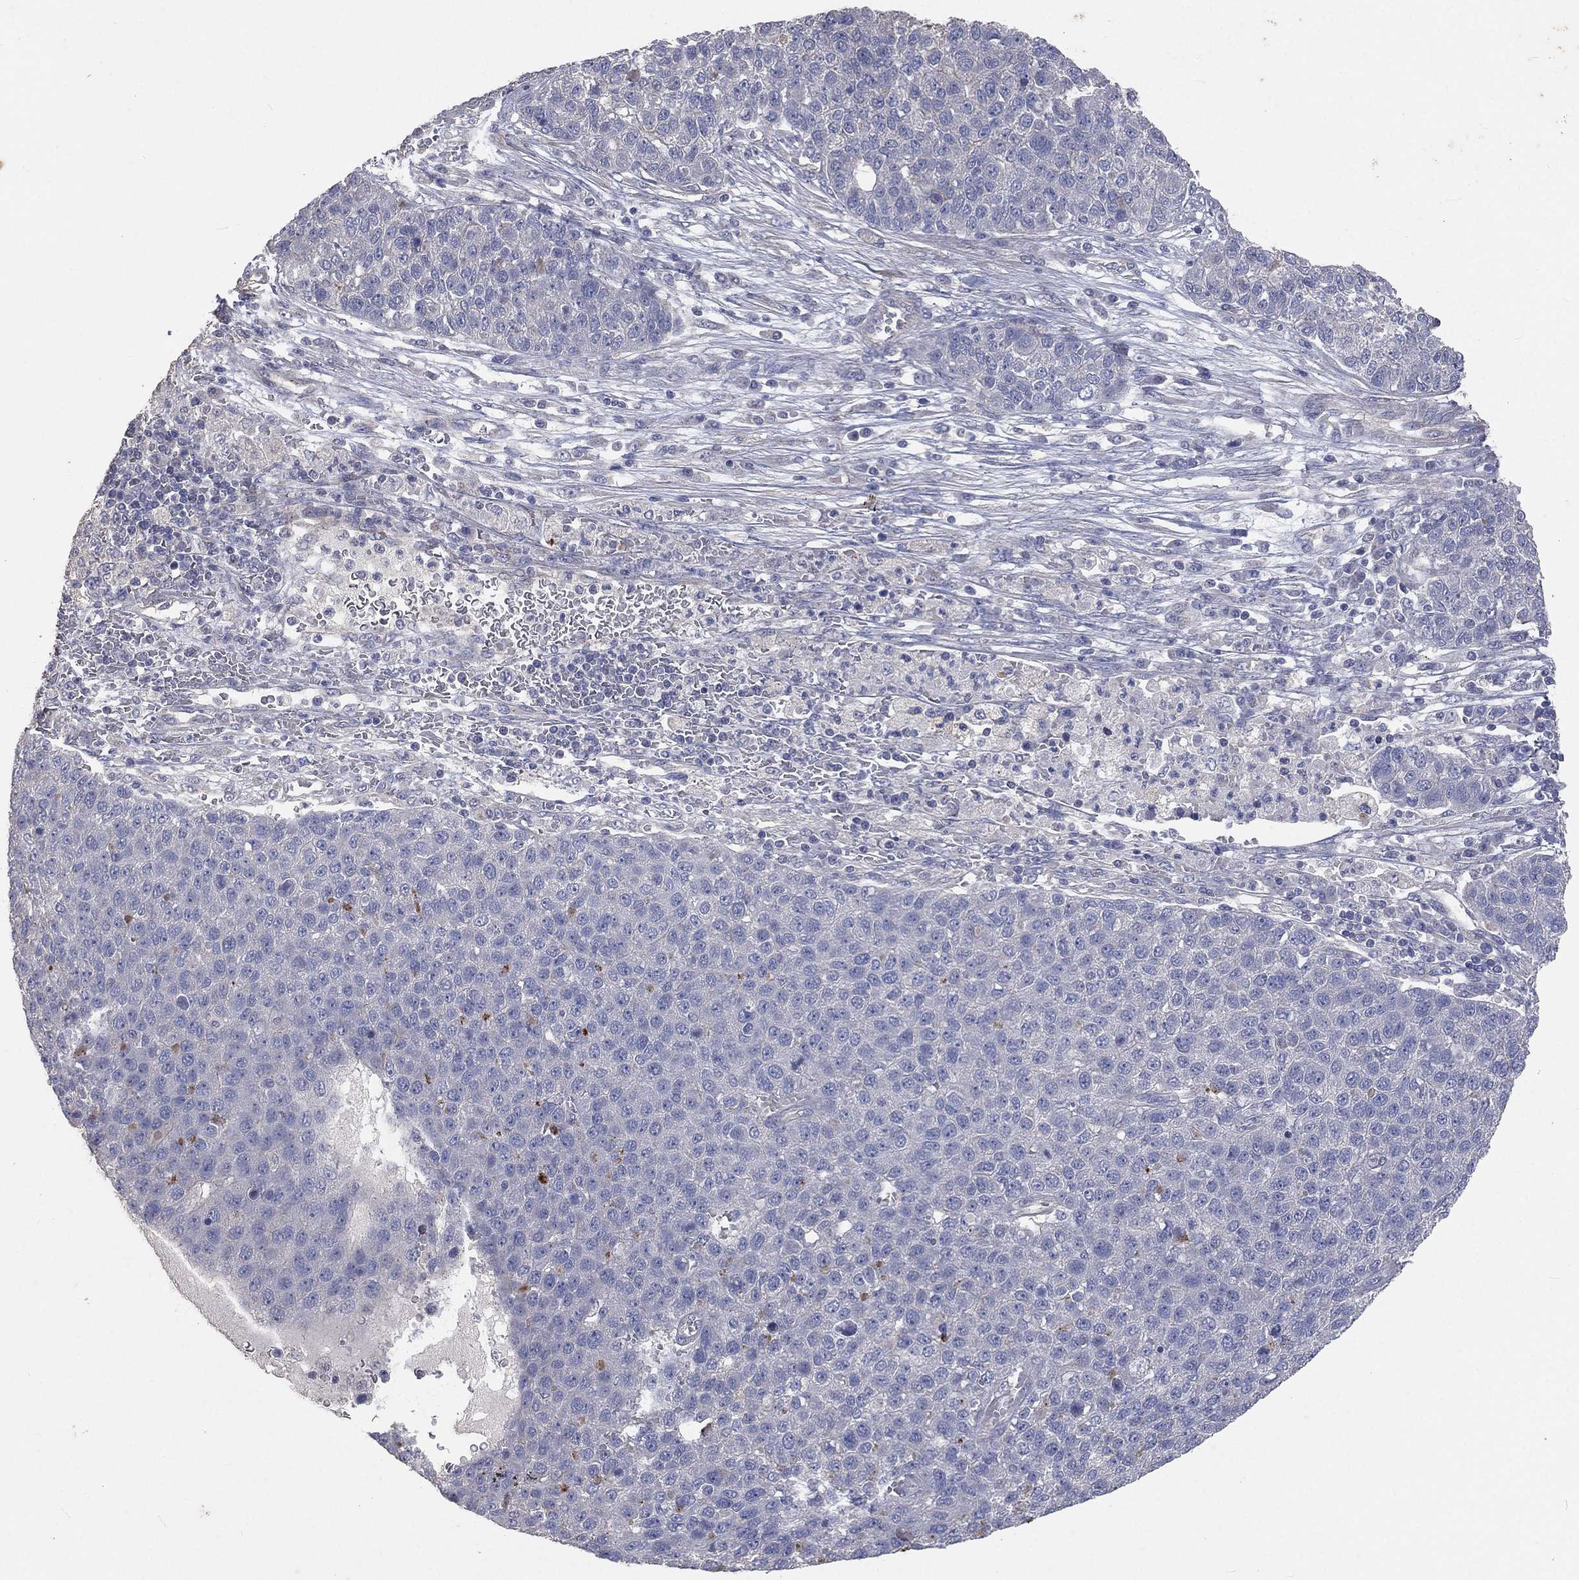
{"staining": {"intensity": "negative", "quantity": "none", "location": "none"}, "tissue": "pancreatic cancer", "cell_type": "Tumor cells", "image_type": "cancer", "snomed": [{"axis": "morphology", "description": "Adenocarcinoma, NOS"}, {"axis": "topography", "description": "Pancreas"}], "caption": "This micrograph is of pancreatic cancer stained with immunohistochemistry to label a protein in brown with the nuclei are counter-stained blue. There is no positivity in tumor cells.", "gene": "CROCC", "patient": {"sex": "female", "age": 61}}